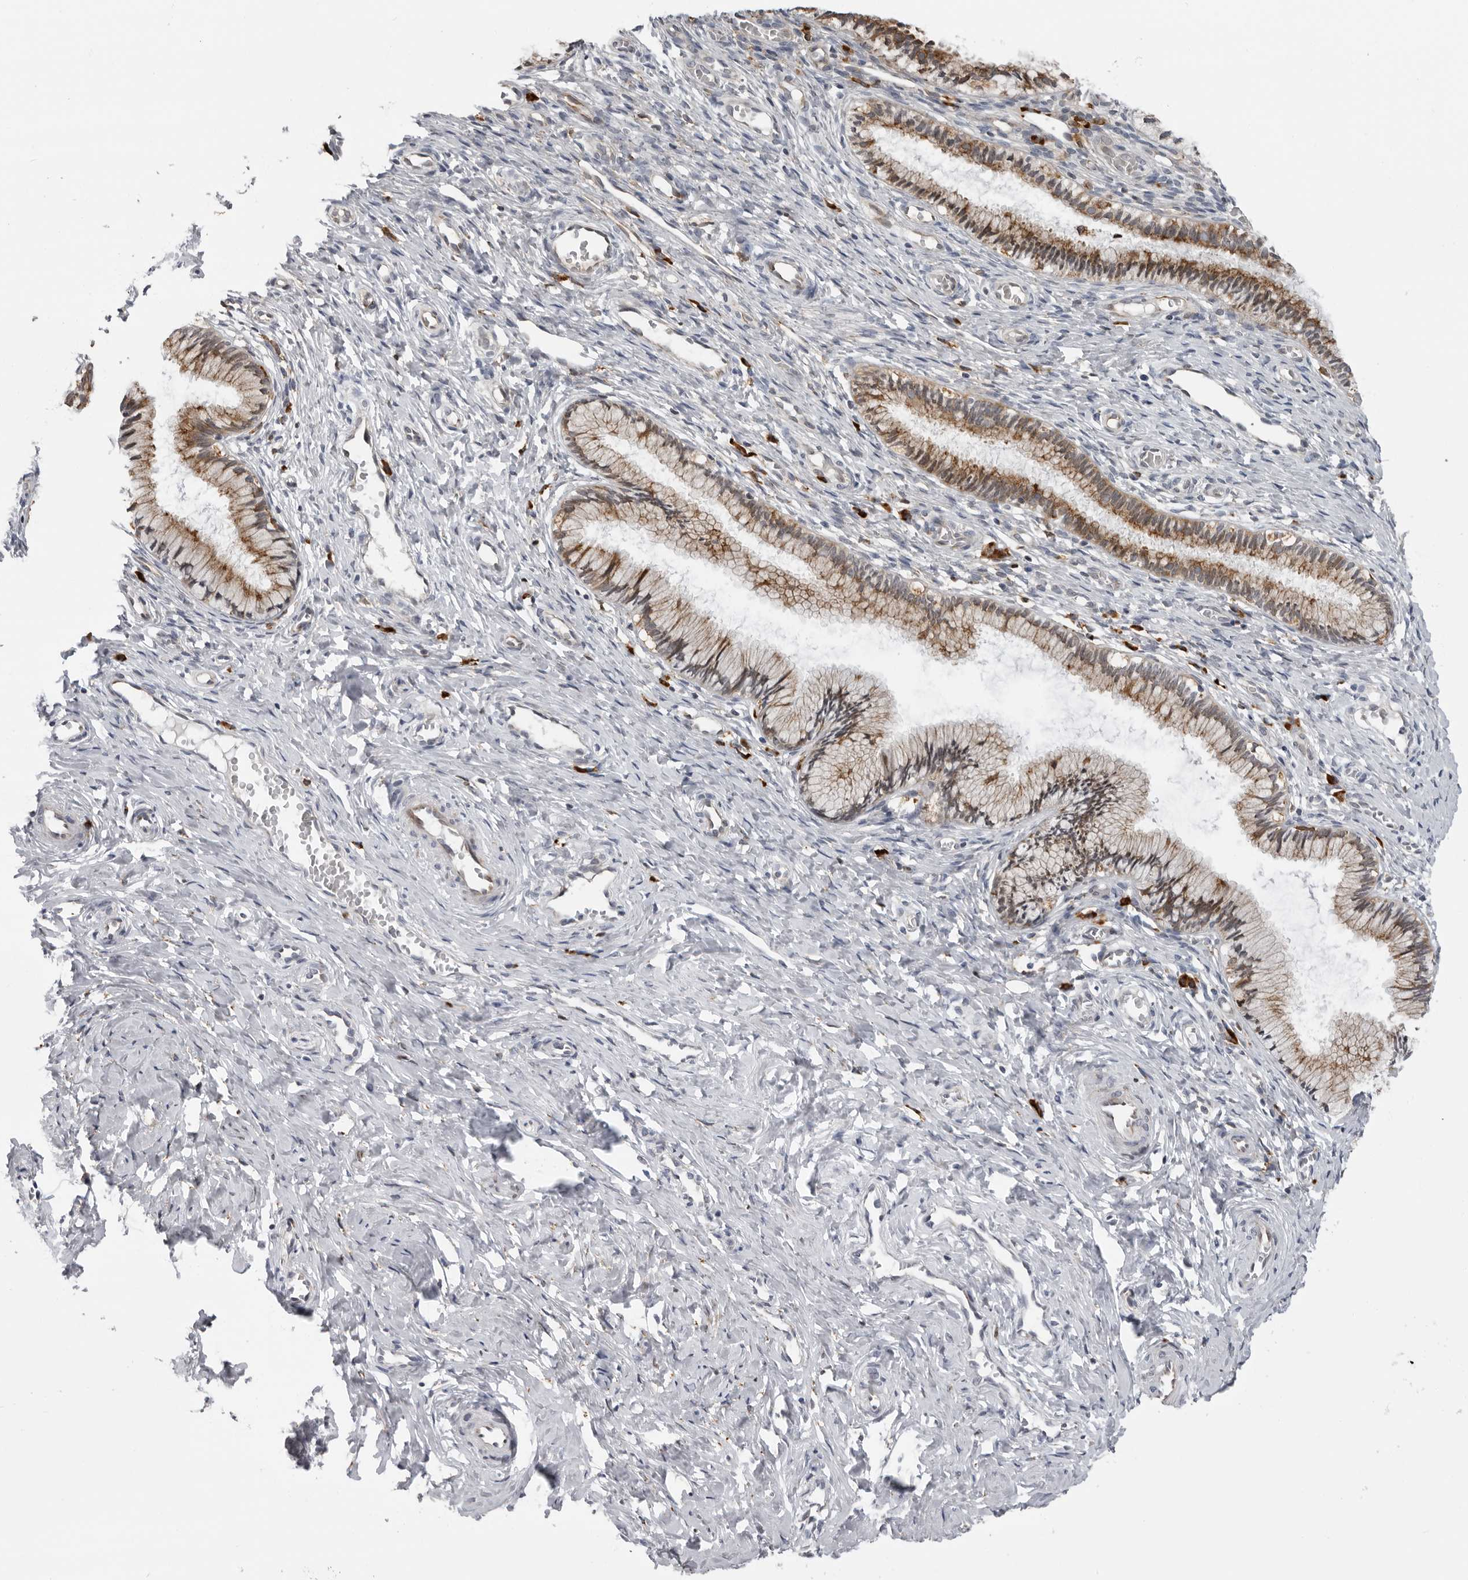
{"staining": {"intensity": "moderate", "quantity": ">75%", "location": "cytoplasmic/membranous"}, "tissue": "cervix", "cell_type": "Glandular cells", "image_type": "normal", "snomed": [{"axis": "morphology", "description": "Normal tissue, NOS"}, {"axis": "topography", "description": "Cervix"}], "caption": "Protein analysis of benign cervix shows moderate cytoplasmic/membranous positivity in about >75% of glandular cells. (DAB (3,3'-diaminobenzidine) IHC, brown staining for protein, blue staining for nuclei).", "gene": "ALPK2", "patient": {"sex": "female", "age": 27}}